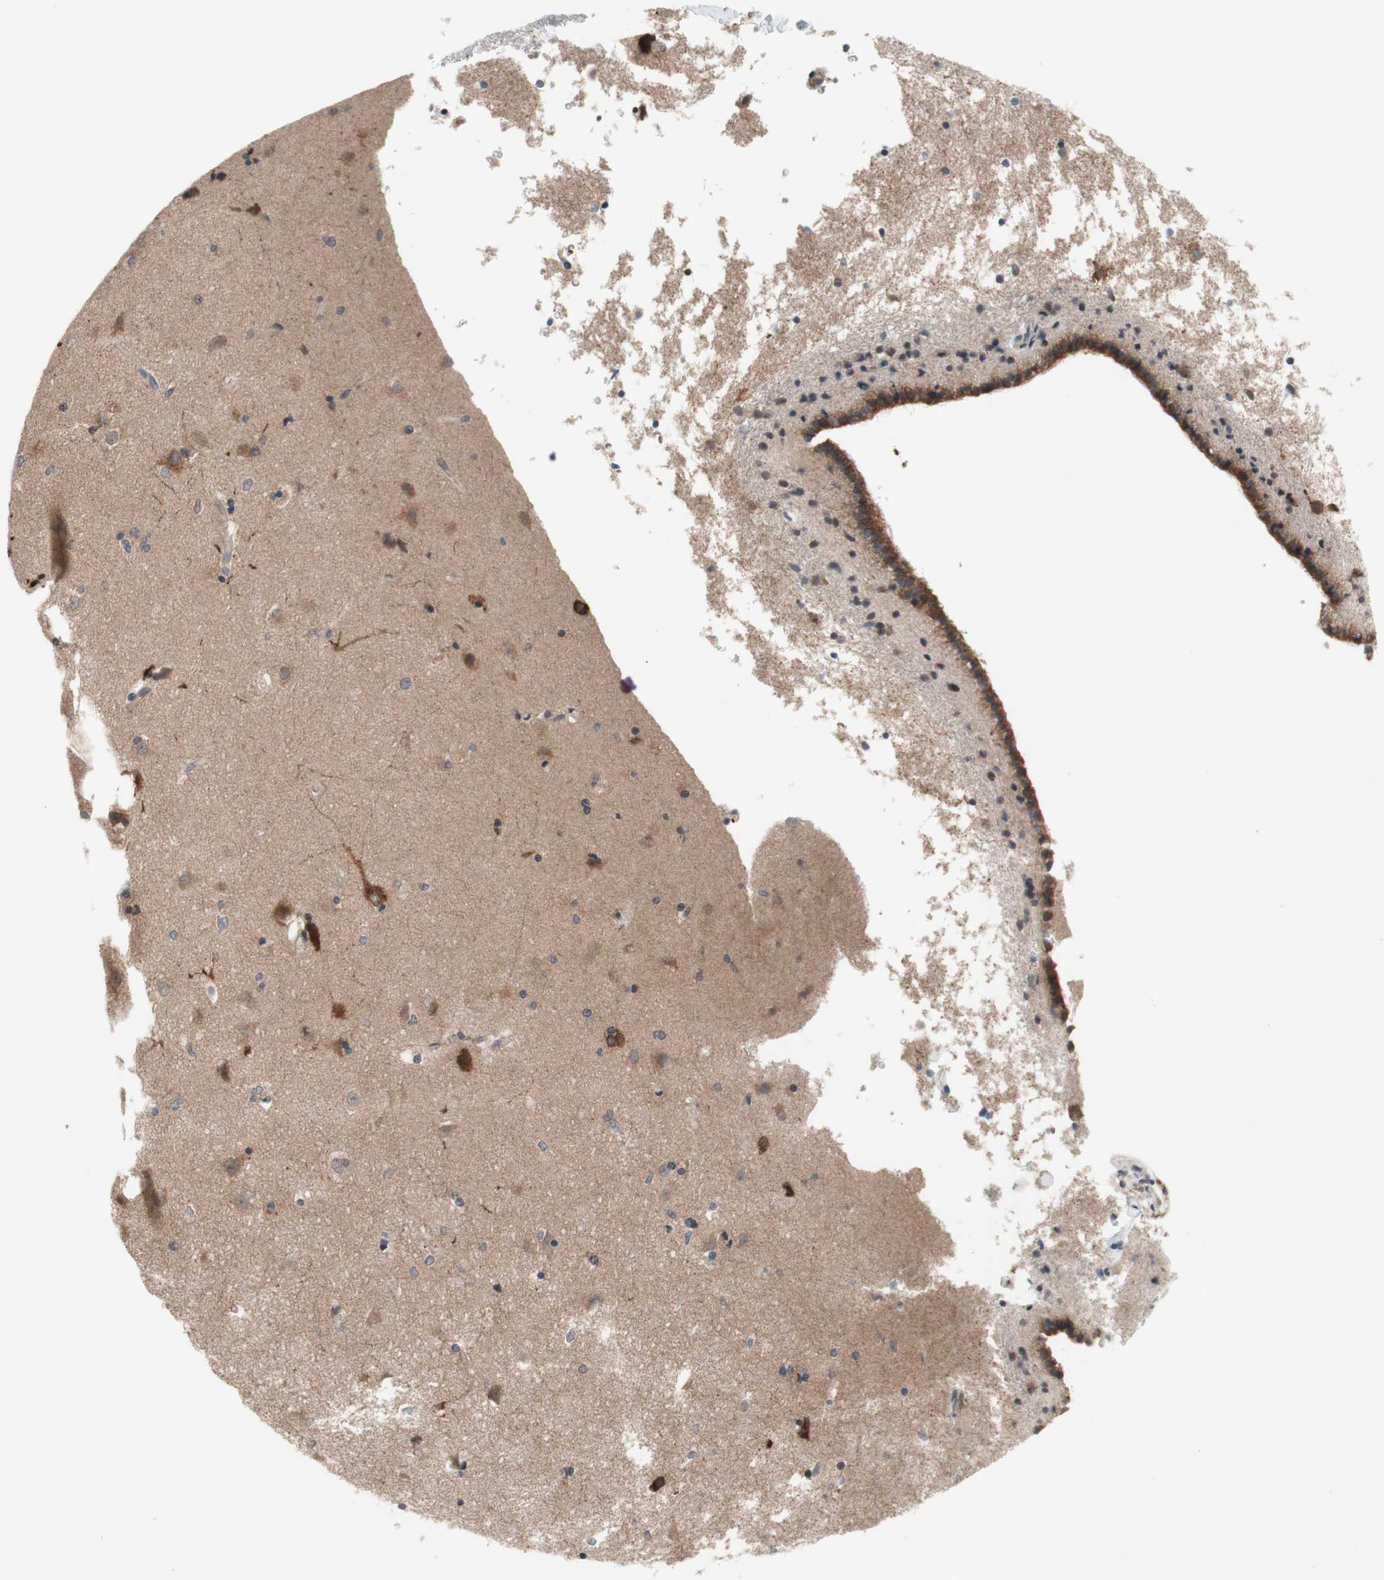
{"staining": {"intensity": "weak", "quantity": "<25%", "location": "cytoplasmic/membranous"}, "tissue": "caudate", "cell_type": "Glial cells", "image_type": "normal", "snomed": [{"axis": "morphology", "description": "Normal tissue, NOS"}, {"axis": "topography", "description": "Lateral ventricle wall"}], "caption": "The photomicrograph reveals no significant staining in glial cells of caudate. Nuclei are stained in blue.", "gene": "CD55", "patient": {"sex": "female", "age": 19}}